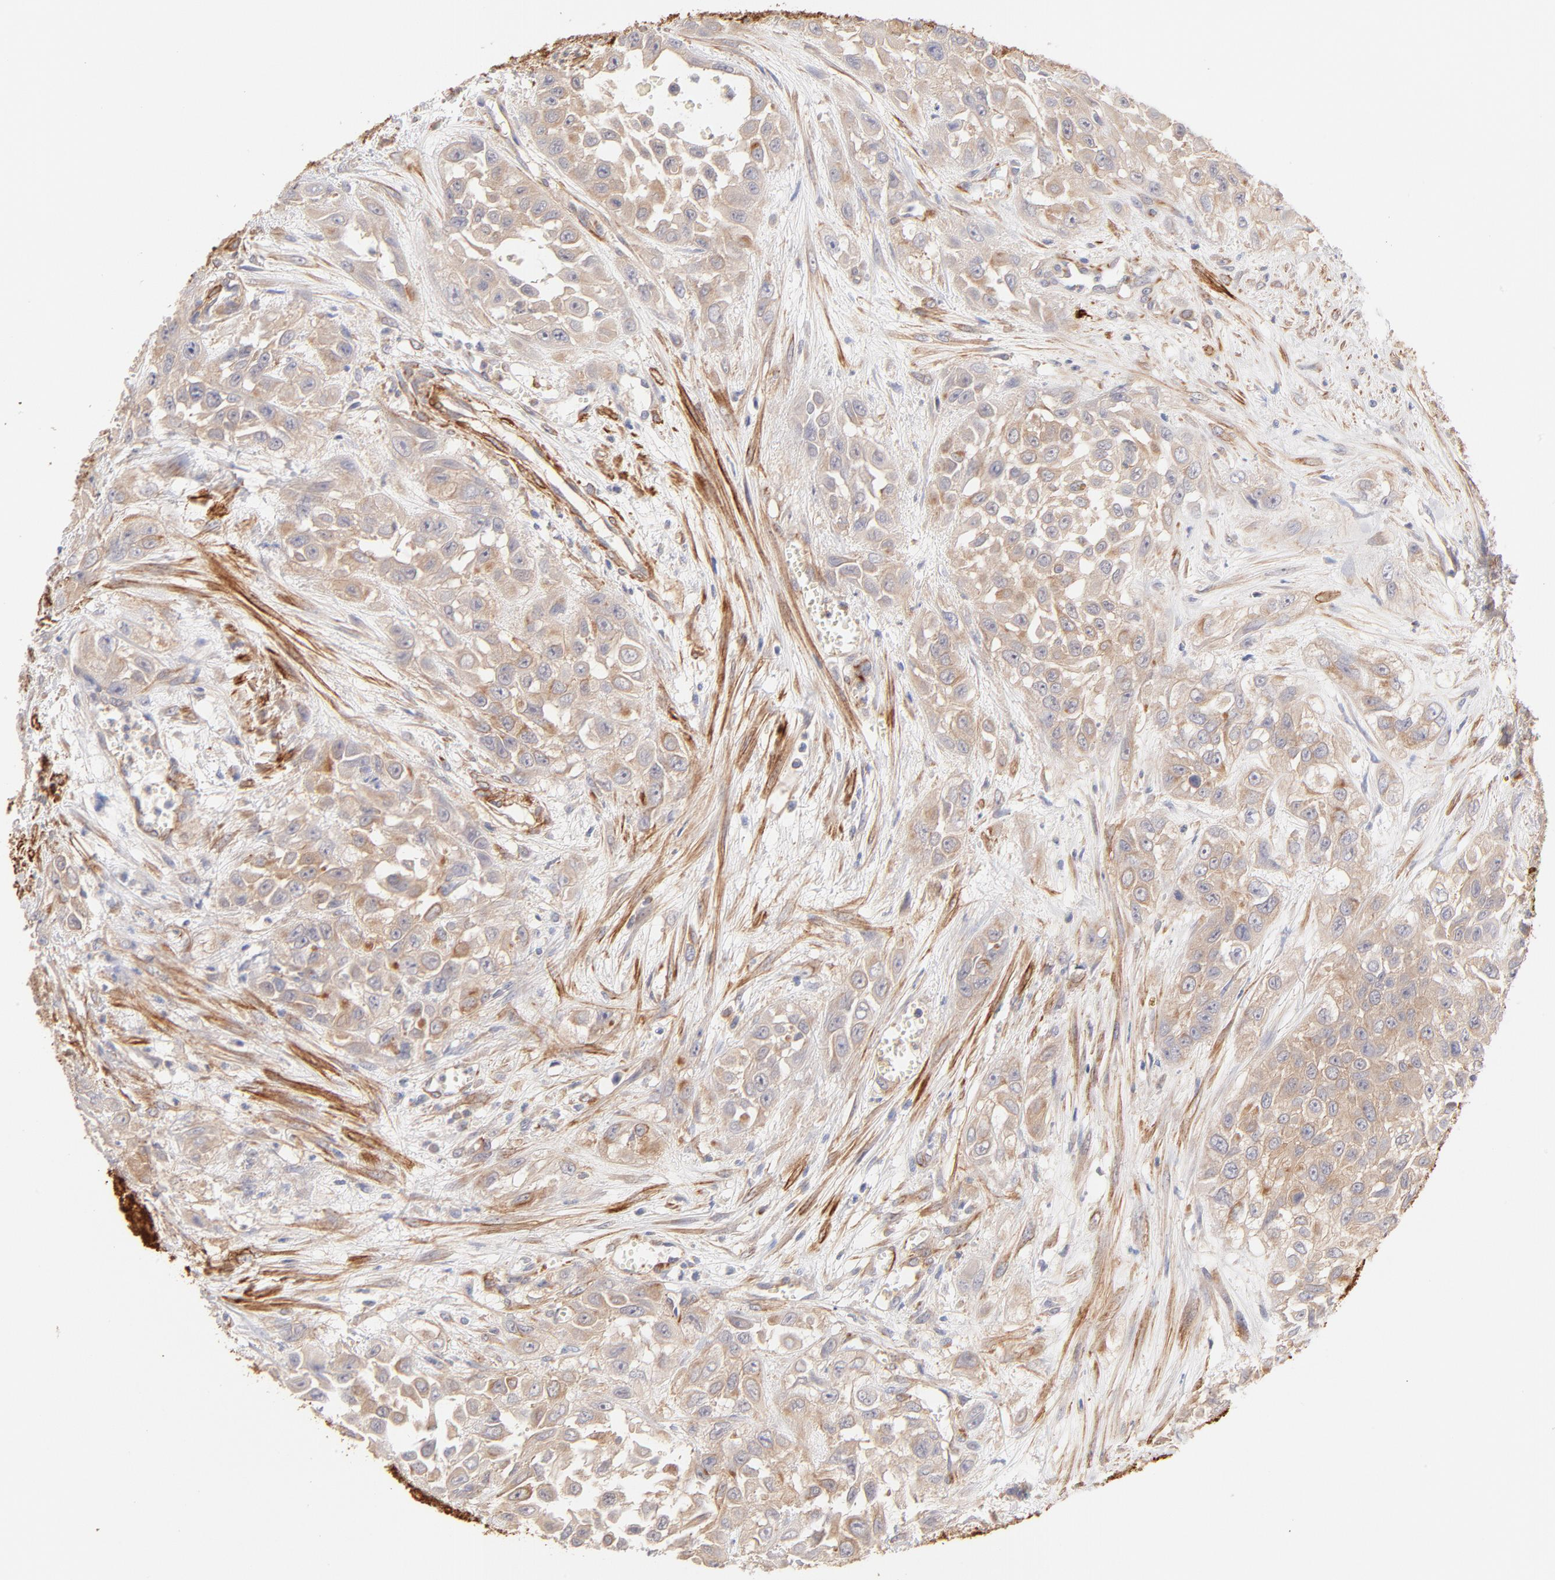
{"staining": {"intensity": "weak", "quantity": ">75%", "location": "cytoplasmic/membranous"}, "tissue": "urothelial cancer", "cell_type": "Tumor cells", "image_type": "cancer", "snomed": [{"axis": "morphology", "description": "Urothelial carcinoma, High grade"}, {"axis": "topography", "description": "Urinary bladder"}], "caption": "The histopathology image demonstrates immunohistochemical staining of urothelial cancer. There is weak cytoplasmic/membranous staining is present in approximately >75% of tumor cells. The staining was performed using DAB (3,3'-diaminobenzidine), with brown indicating positive protein expression. Nuclei are stained blue with hematoxylin.", "gene": "LDLRAP1", "patient": {"sex": "male", "age": 57}}